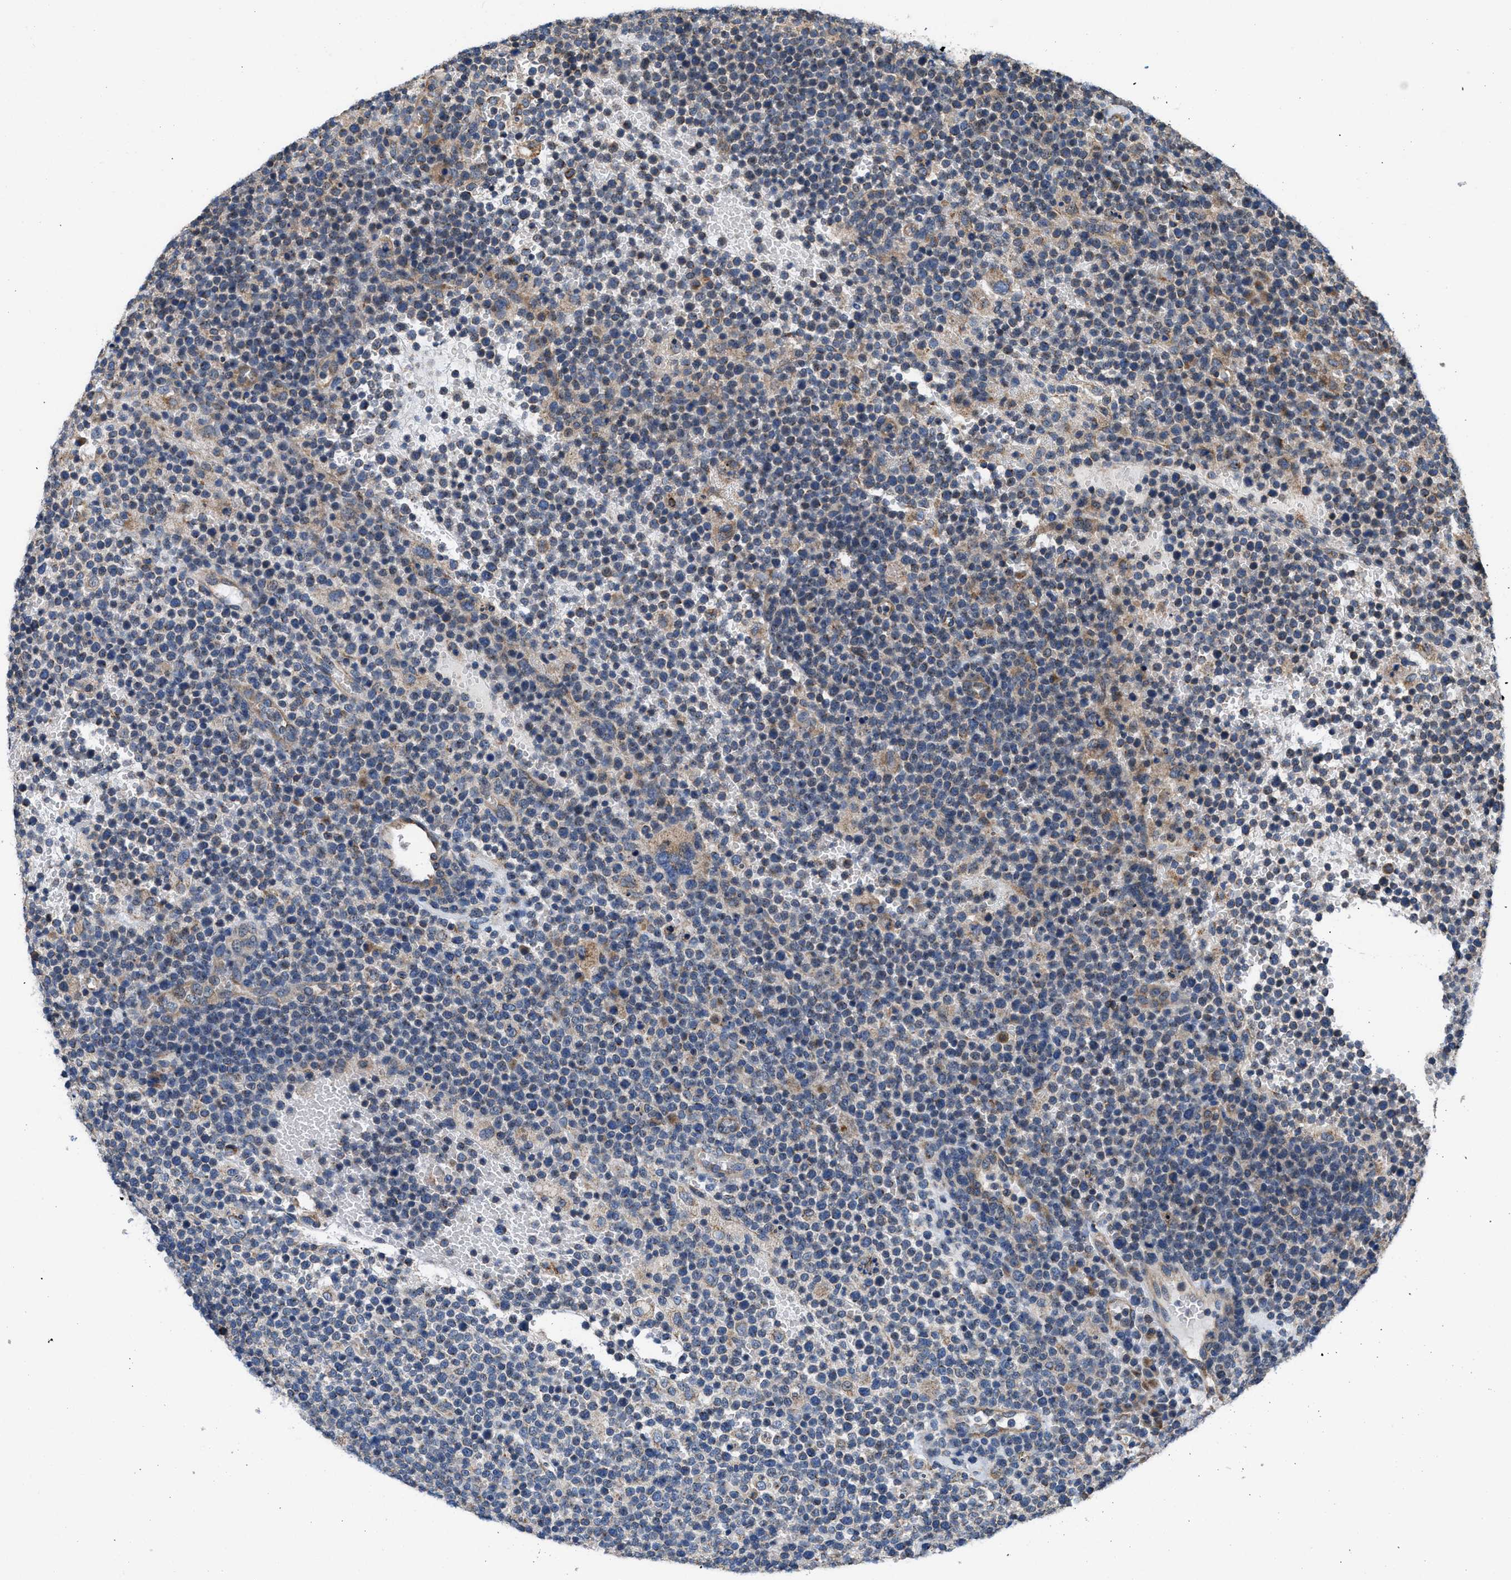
{"staining": {"intensity": "weak", "quantity": "<25%", "location": "cytoplasmic/membranous"}, "tissue": "lymphoma", "cell_type": "Tumor cells", "image_type": "cancer", "snomed": [{"axis": "morphology", "description": "Malignant lymphoma, non-Hodgkin's type, High grade"}, {"axis": "topography", "description": "Lymph node"}], "caption": "Tumor cells are negative for protein expression in human malignant lymphoma, non-Hodgkin's type (high-grade).", "gene": "CEP128", "patient": {"sex": "male", "age": 61}}